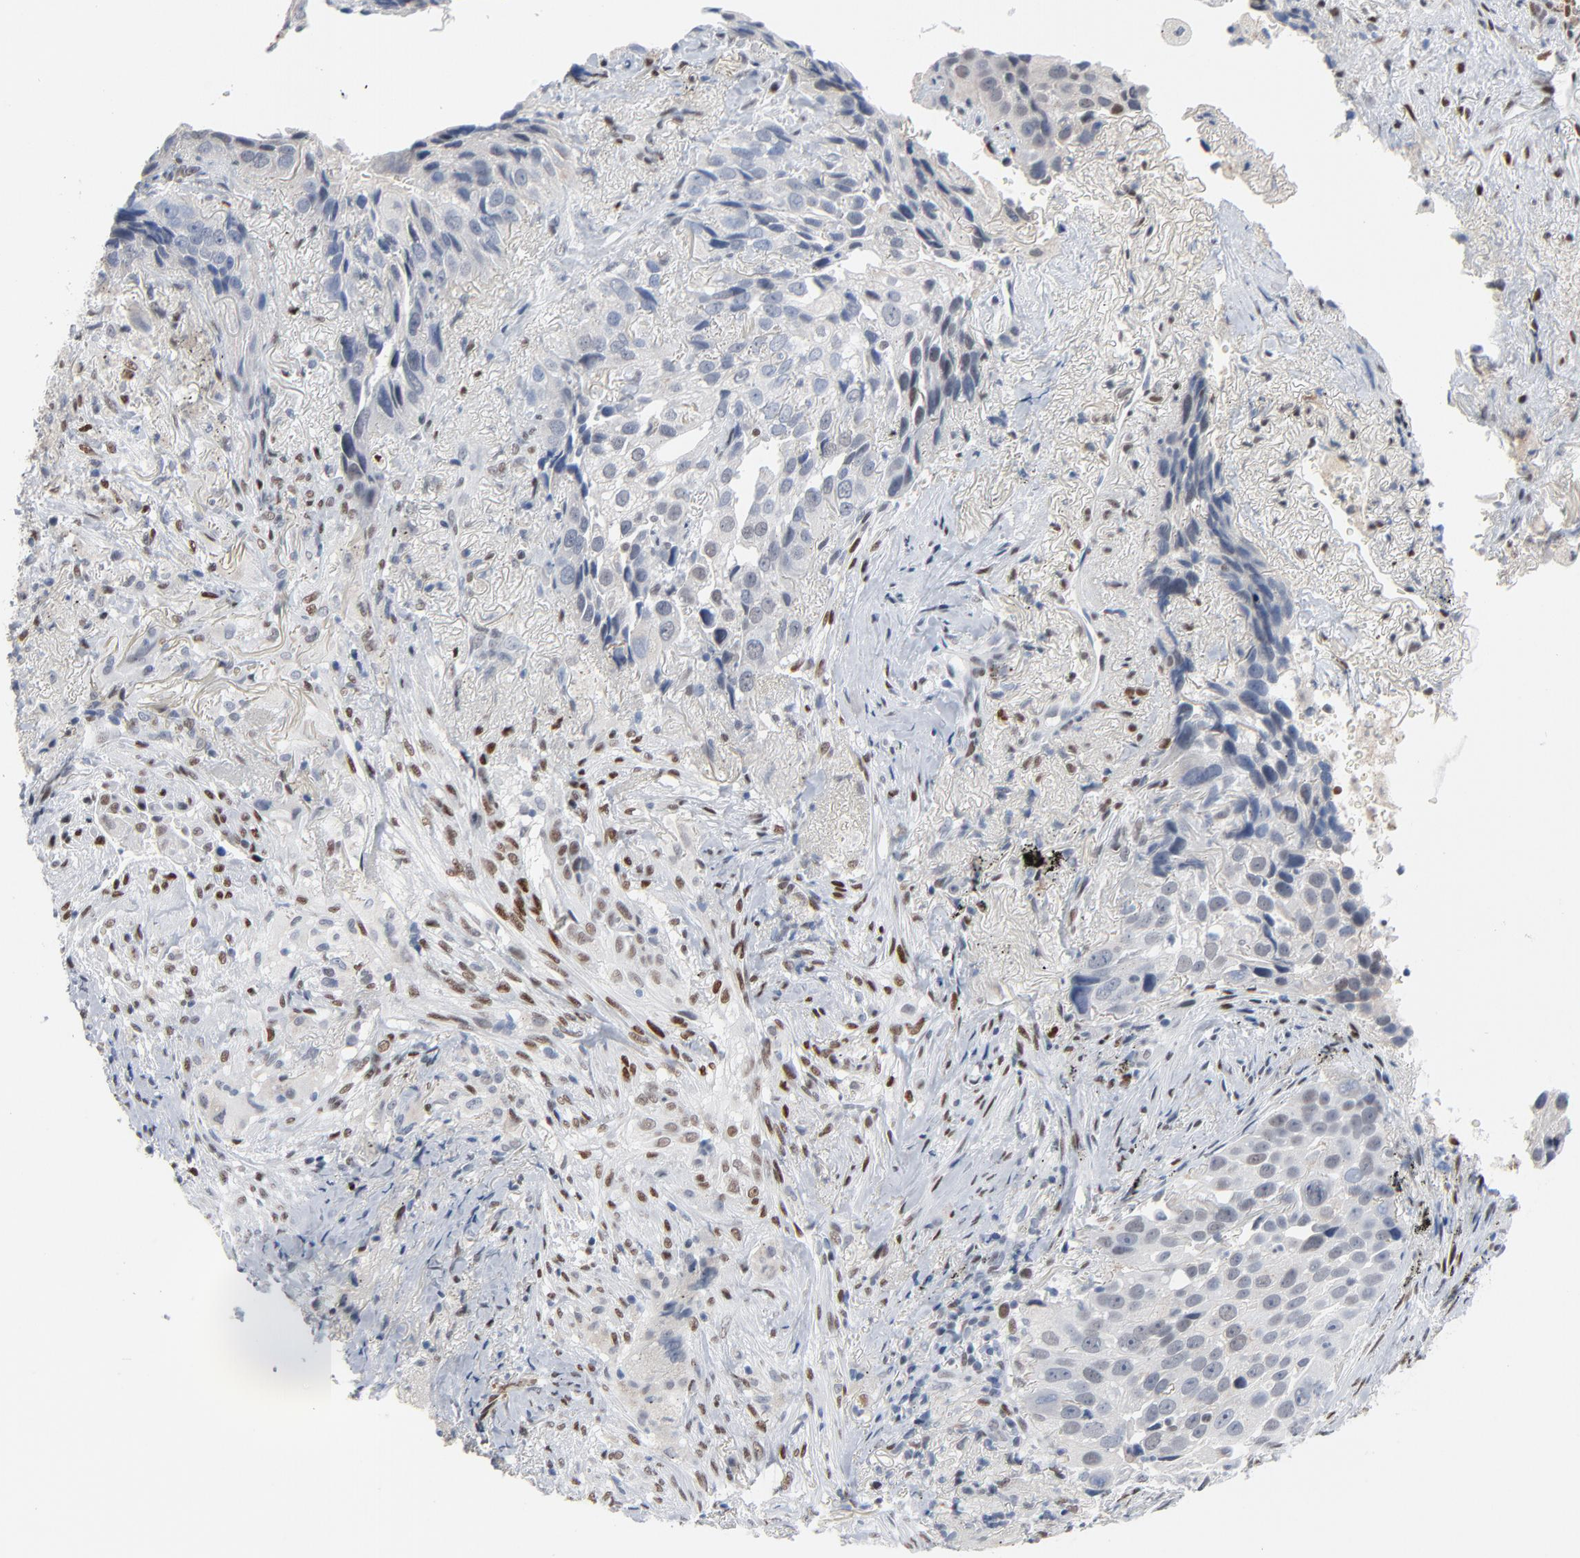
{"staining": {"intensity": "negative", "quantity": "none", "location": "none"}, "tissue": "lung cancer", "cell_type": "Tumor cells", "image_type": "cancer", "snomed": [{"axis": "morphology", "description": "Squamous cell carcinoma, NOS"}, {"axis": "topography", "description": "Lung"}], "caption": "Human squamous cell carcinoma (lung) stained for a protein using IHC shows no expression in tumor cells.", "gene": "FOXP1", "patient": {"sex": "male", "age": 54}}